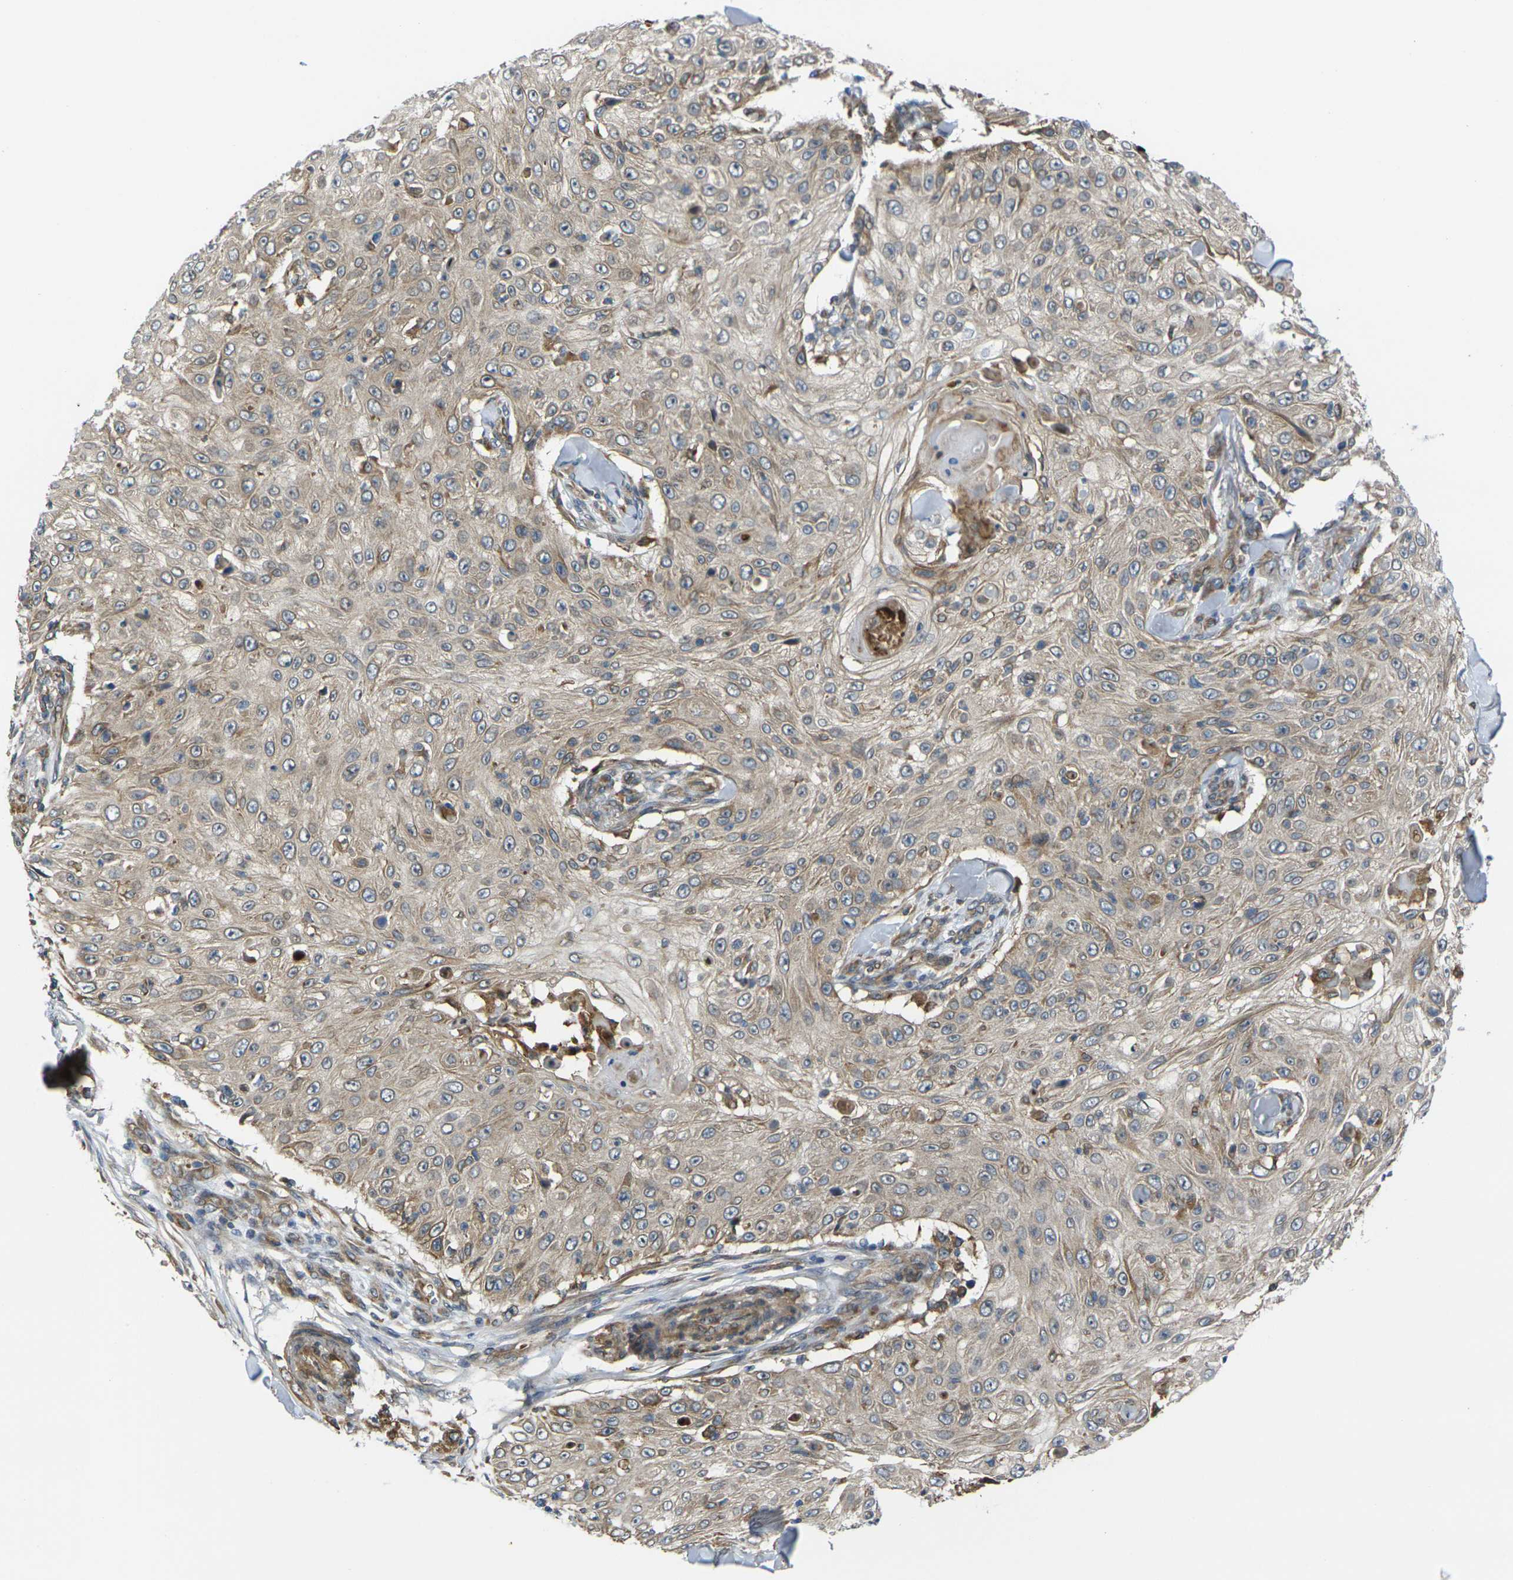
{"staining": {"intensity": "moderate", "quantity": ">75%", "location": "cytoplasmic/membranous"}, "tissue": "skin cancer", "cell_type": "Tumor cells", "image_type": "cancer", "snomed": [{"axis": "morphology", "description": "Squamous cell carcinoma, NOS"}, {"axis": "topography", "description": "Skin"}], "caption": "Moderate cytoplasmic/membranous protein positivity is present in approximately >75% of tumor cells in skin cancer (squamous cell carcinoma).", "gene": "FZD1", "patient": {"sex": "male", "age": 86}}